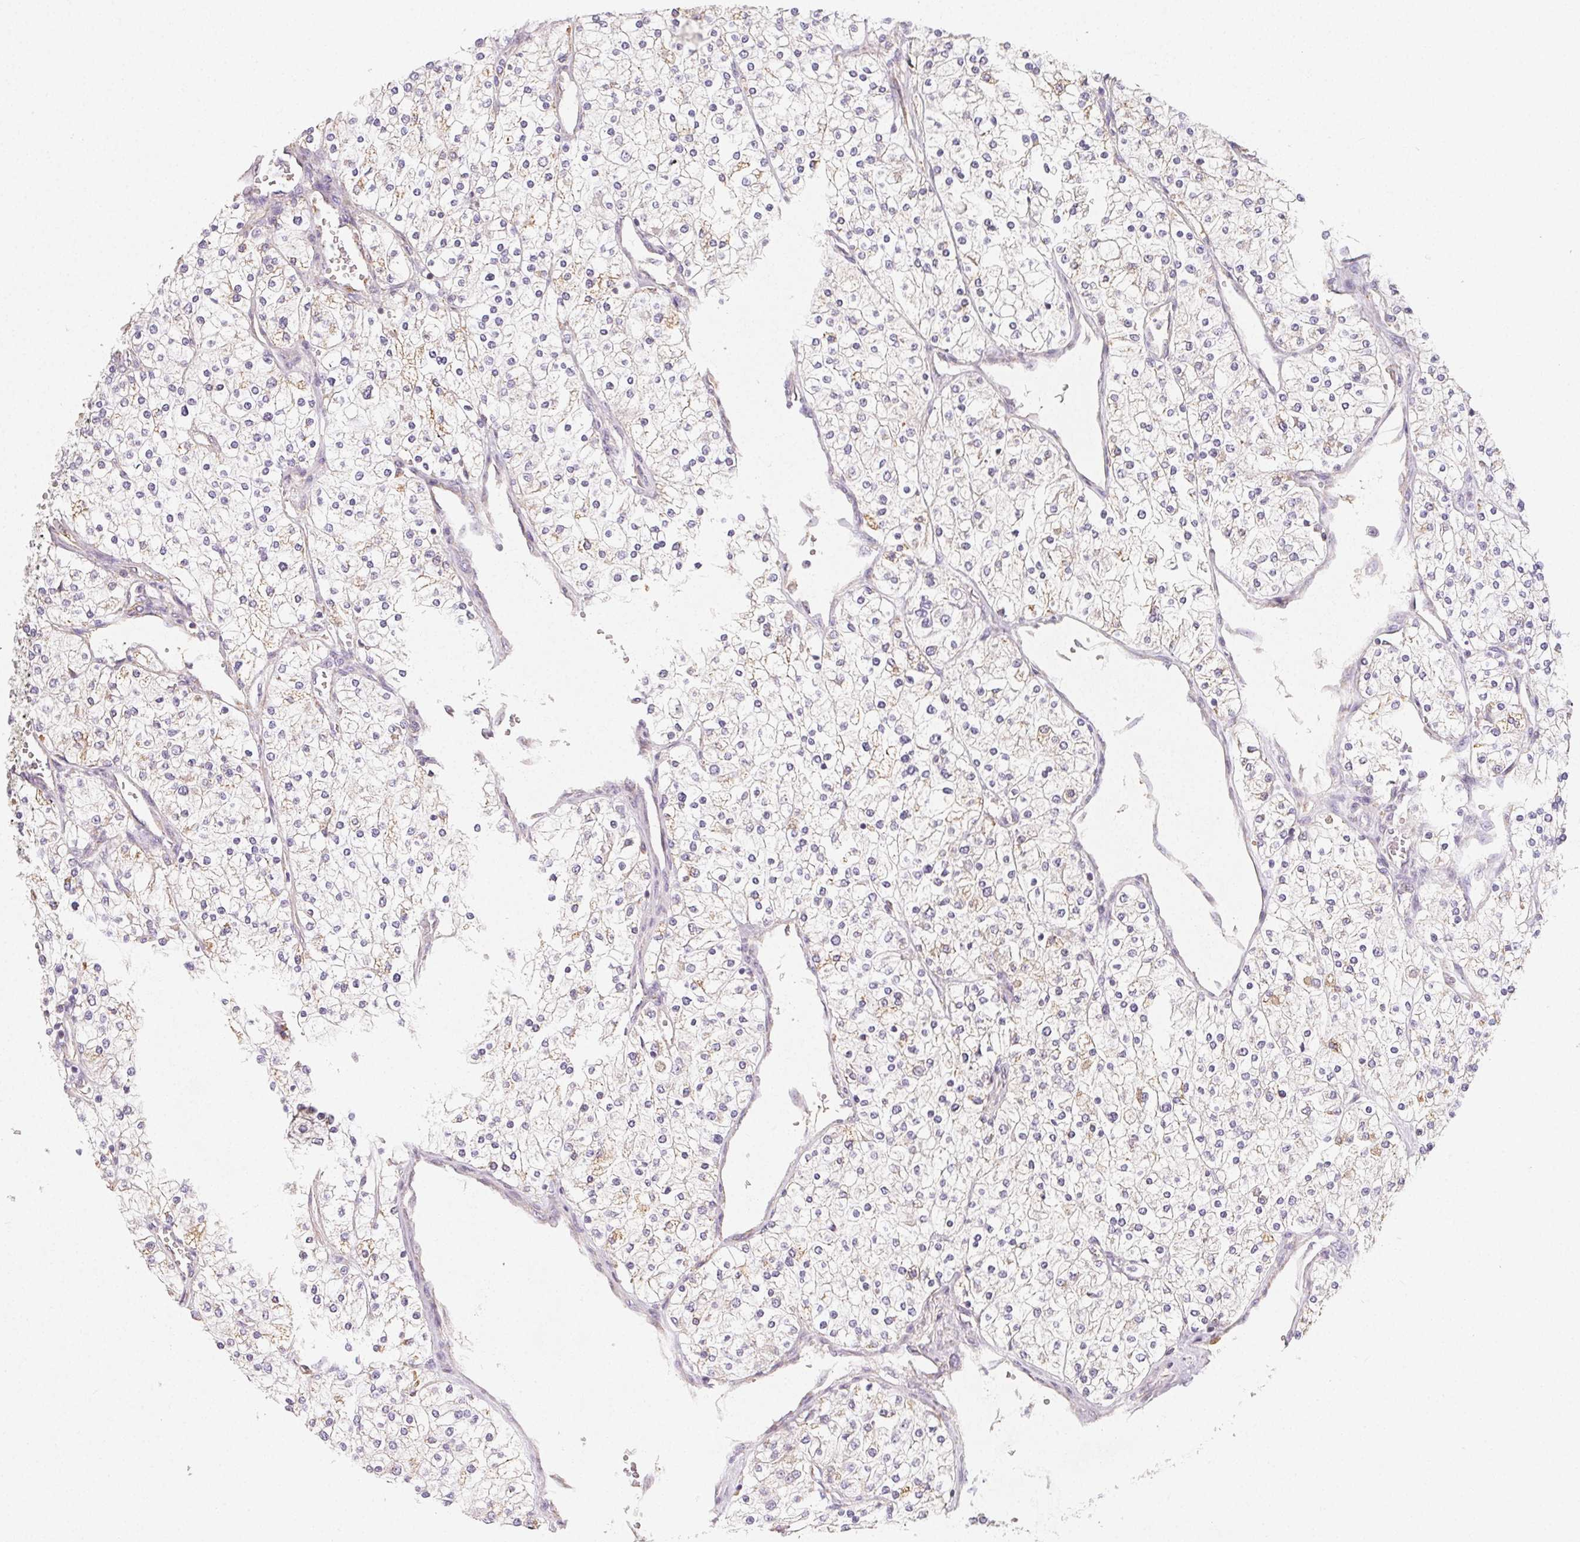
{"staining": {"intensity": "weak", "quantity": "<25%", "location": "cytoplasmic/membranous"}, "tissue": "renal cancer", "cell_type": "Tumor cells", "image_type": "cancer", "snomed": [{"axis": "morphology", "description": "Adenocarcinoma, NOS"}, {"axis": "topography", "description": "Kidney"}], "caption": "Renal adenocarcinoma stained for a protein using IHC displays no expression tumor cells.", "gene": "LRRC23", "patient": {"sex": "male", "age": 80}}